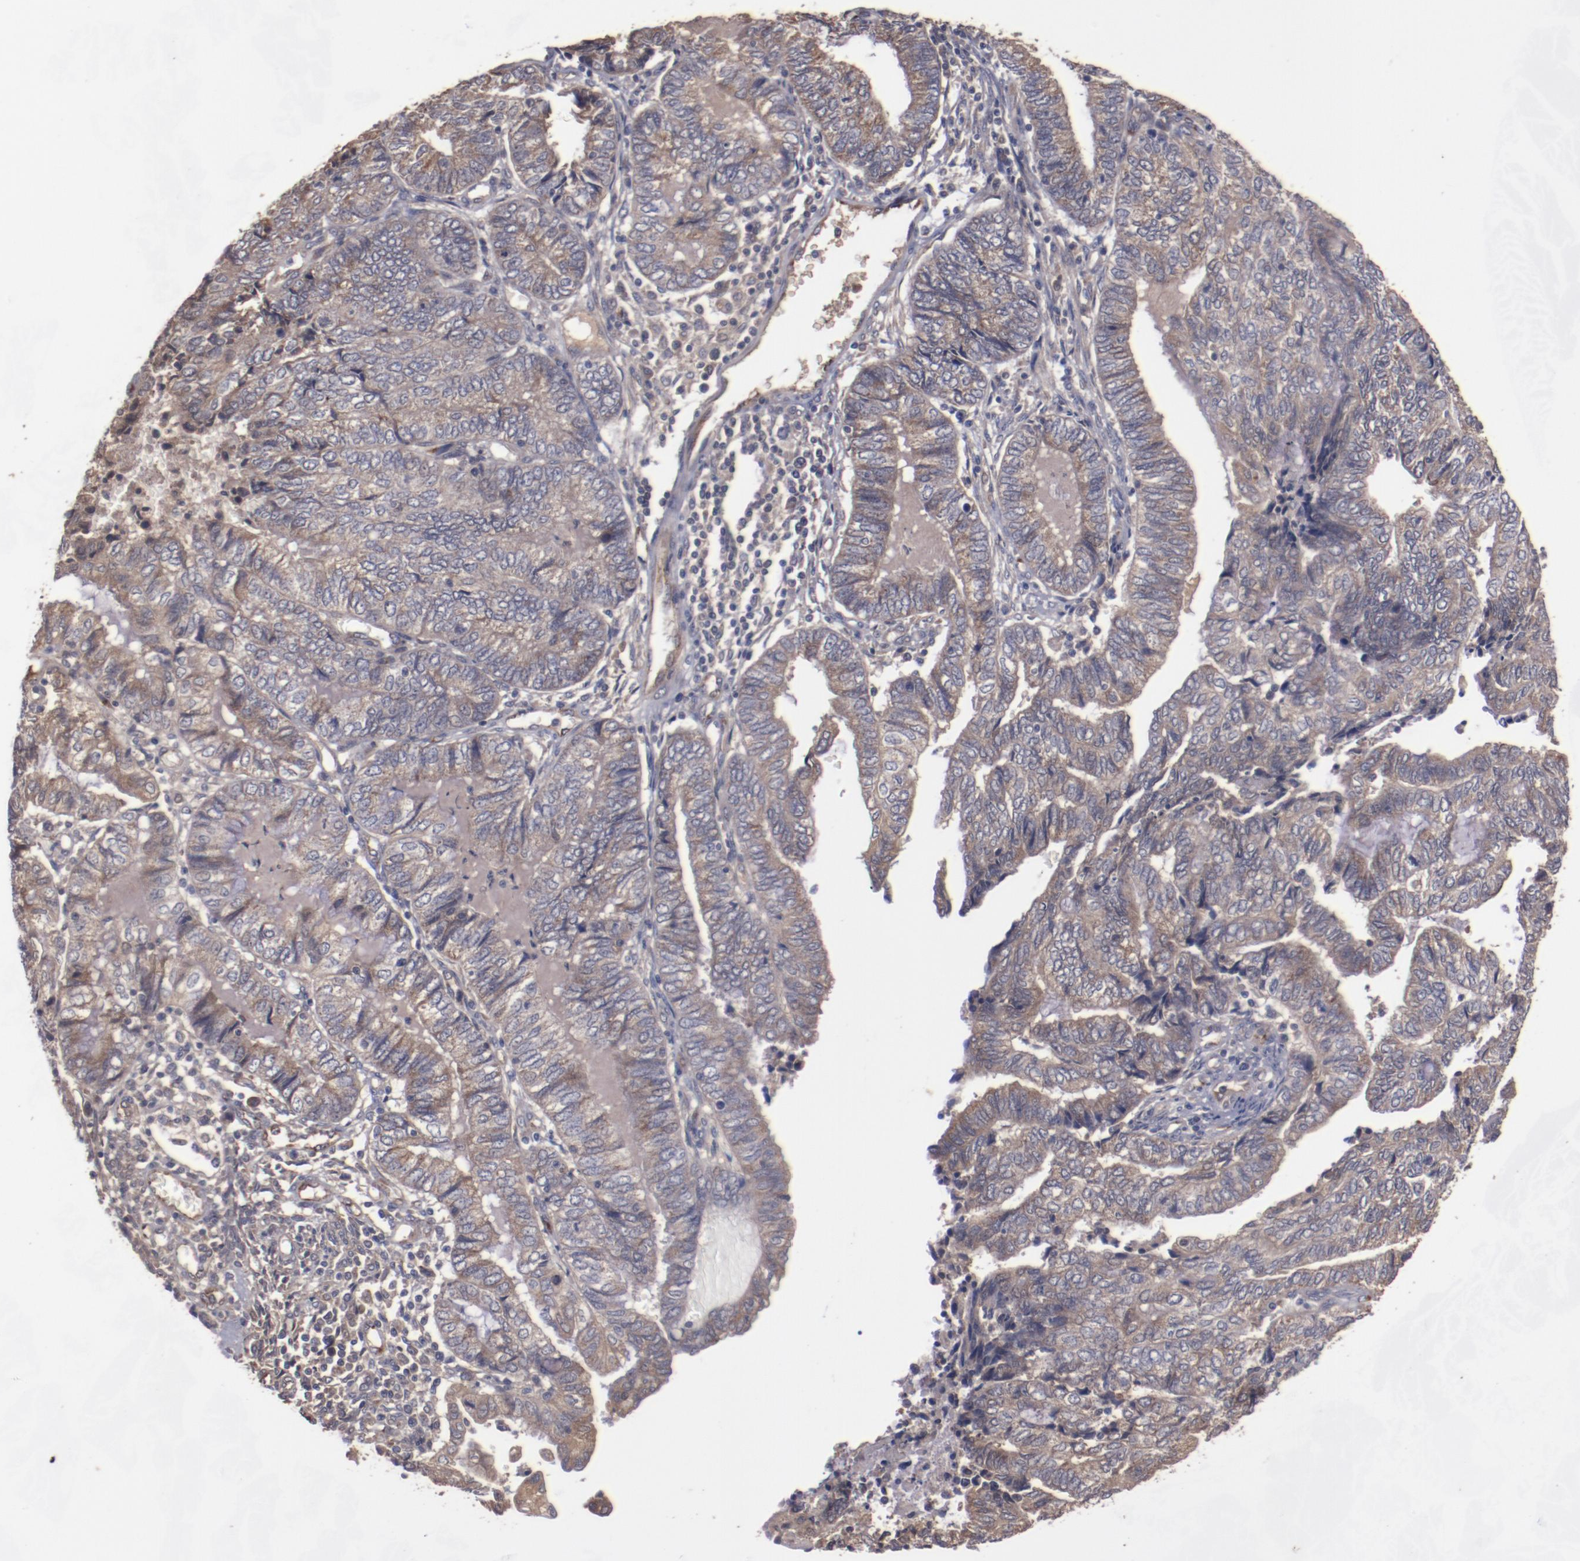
{"staining": {"intensity": "moderate", "quantity": ">75%", "location": "cytoplasmic/membranous"}, "tissue": "endometrial cancer", "cell_type": "Tumor cells", "image_type": "cancer", "snomed": [{"axis": "morphology", "description": "Adenocarcinoma, NOS"}, {"axis": "topography", "description": "Uterus"}, {"axis": "topography", "description": "Endometrium"}], "caption": "Approximately >75% of tumor cells in human endometrial cancer display moderate cytoplasmic/membranous protein positivity as visualized by brown immunohistochemical staining.", "gene": "DIPK2B", "patient": {"sex": "female", "age": 70}}